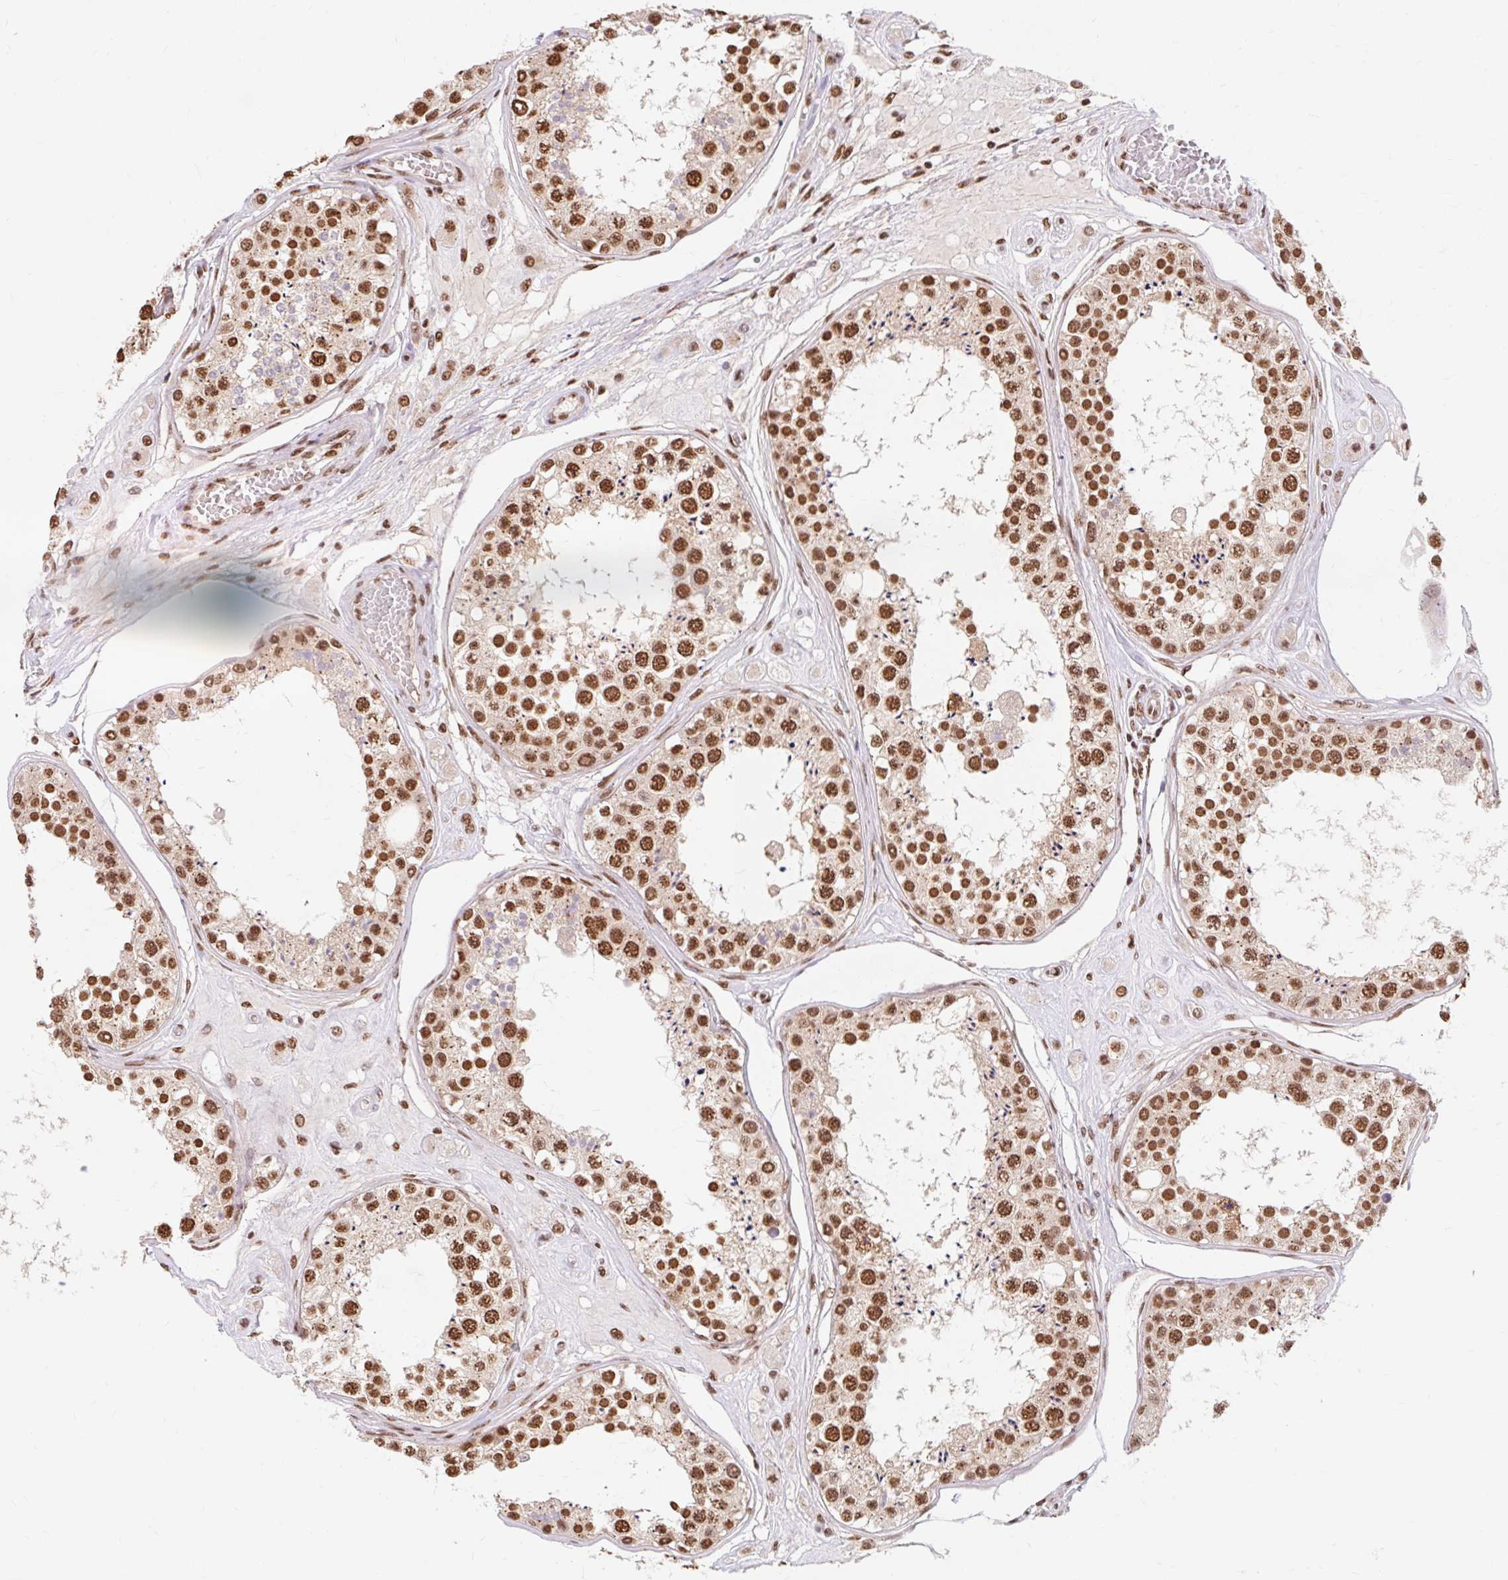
{"staining": {"intensity": "strong", "quantity": ">75%", "location": "nuclear"}, "tissue": "testis", "cell_type": "Cells in seminiferous ducts", "image_type": "normal", "snomed": [{"axis": "morphology", "description": "Normal tissue, NOS"}, {"axis": "topography", "description": "Testis"}], "caption": "Testis stained with a brown dye reveals strong nuclear positive positivity in about >75% of cells in seminiferous ducts.", "gene": "BICRA", "patient": {"sex": "male", "age": 25}}